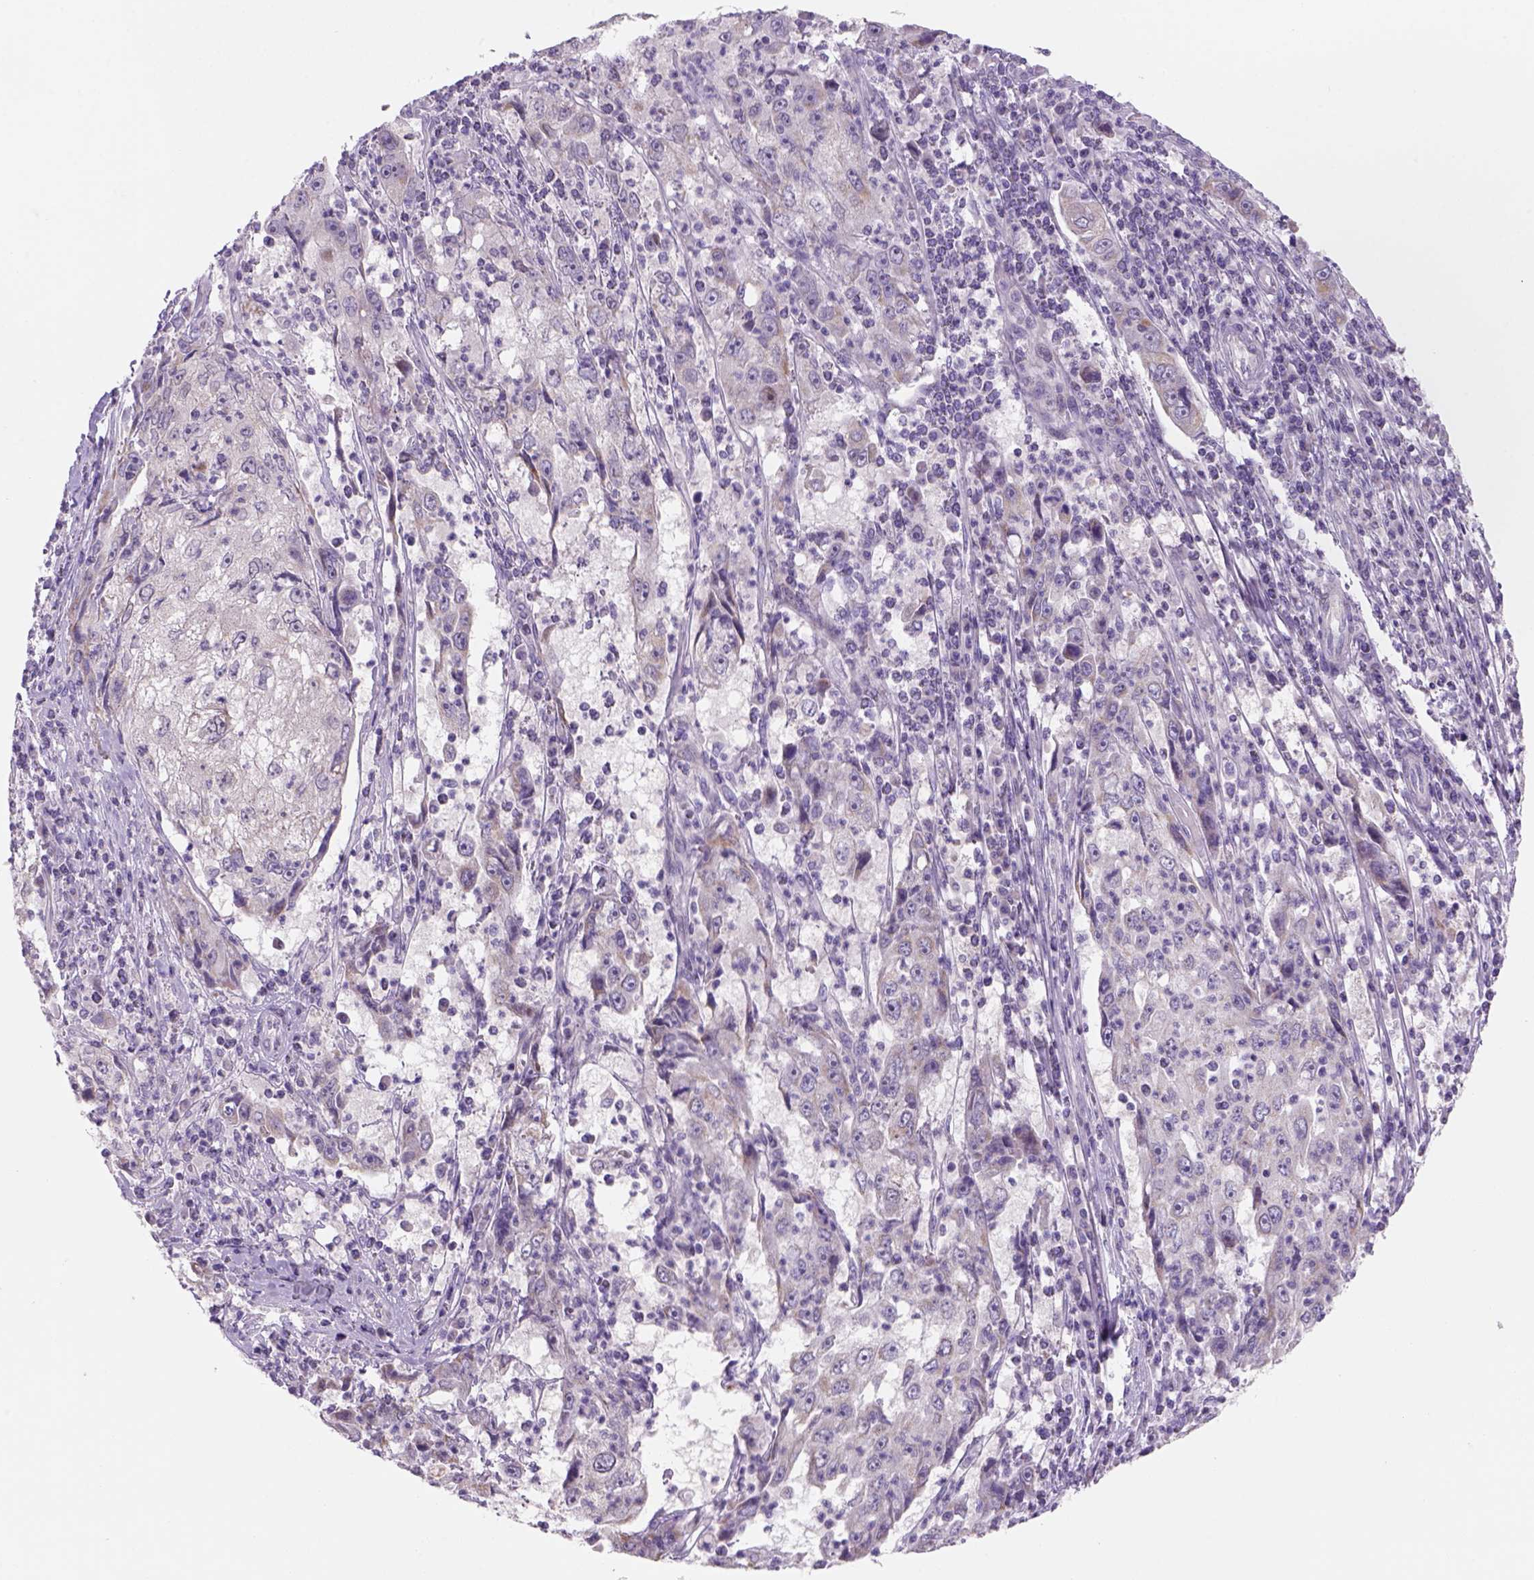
{"staining": {"intensity": "negative", "quantity": "none", "location": "none"}, "tissue": "cervical cancer", "cell_type": "Tumor cells", "image_type": "cancer", "snomed": [{"axis": "morphology", "description": "Squamous cell carcinoma, NOS"}, {"axis": "topography", "description": "Cervix"}], "caption": "Tumor cells are negative for brown protein staining in cervical squamous cell carcinoma.", "gene": "ADGRV1", "patient": {"sex": "female", "age": 36}}